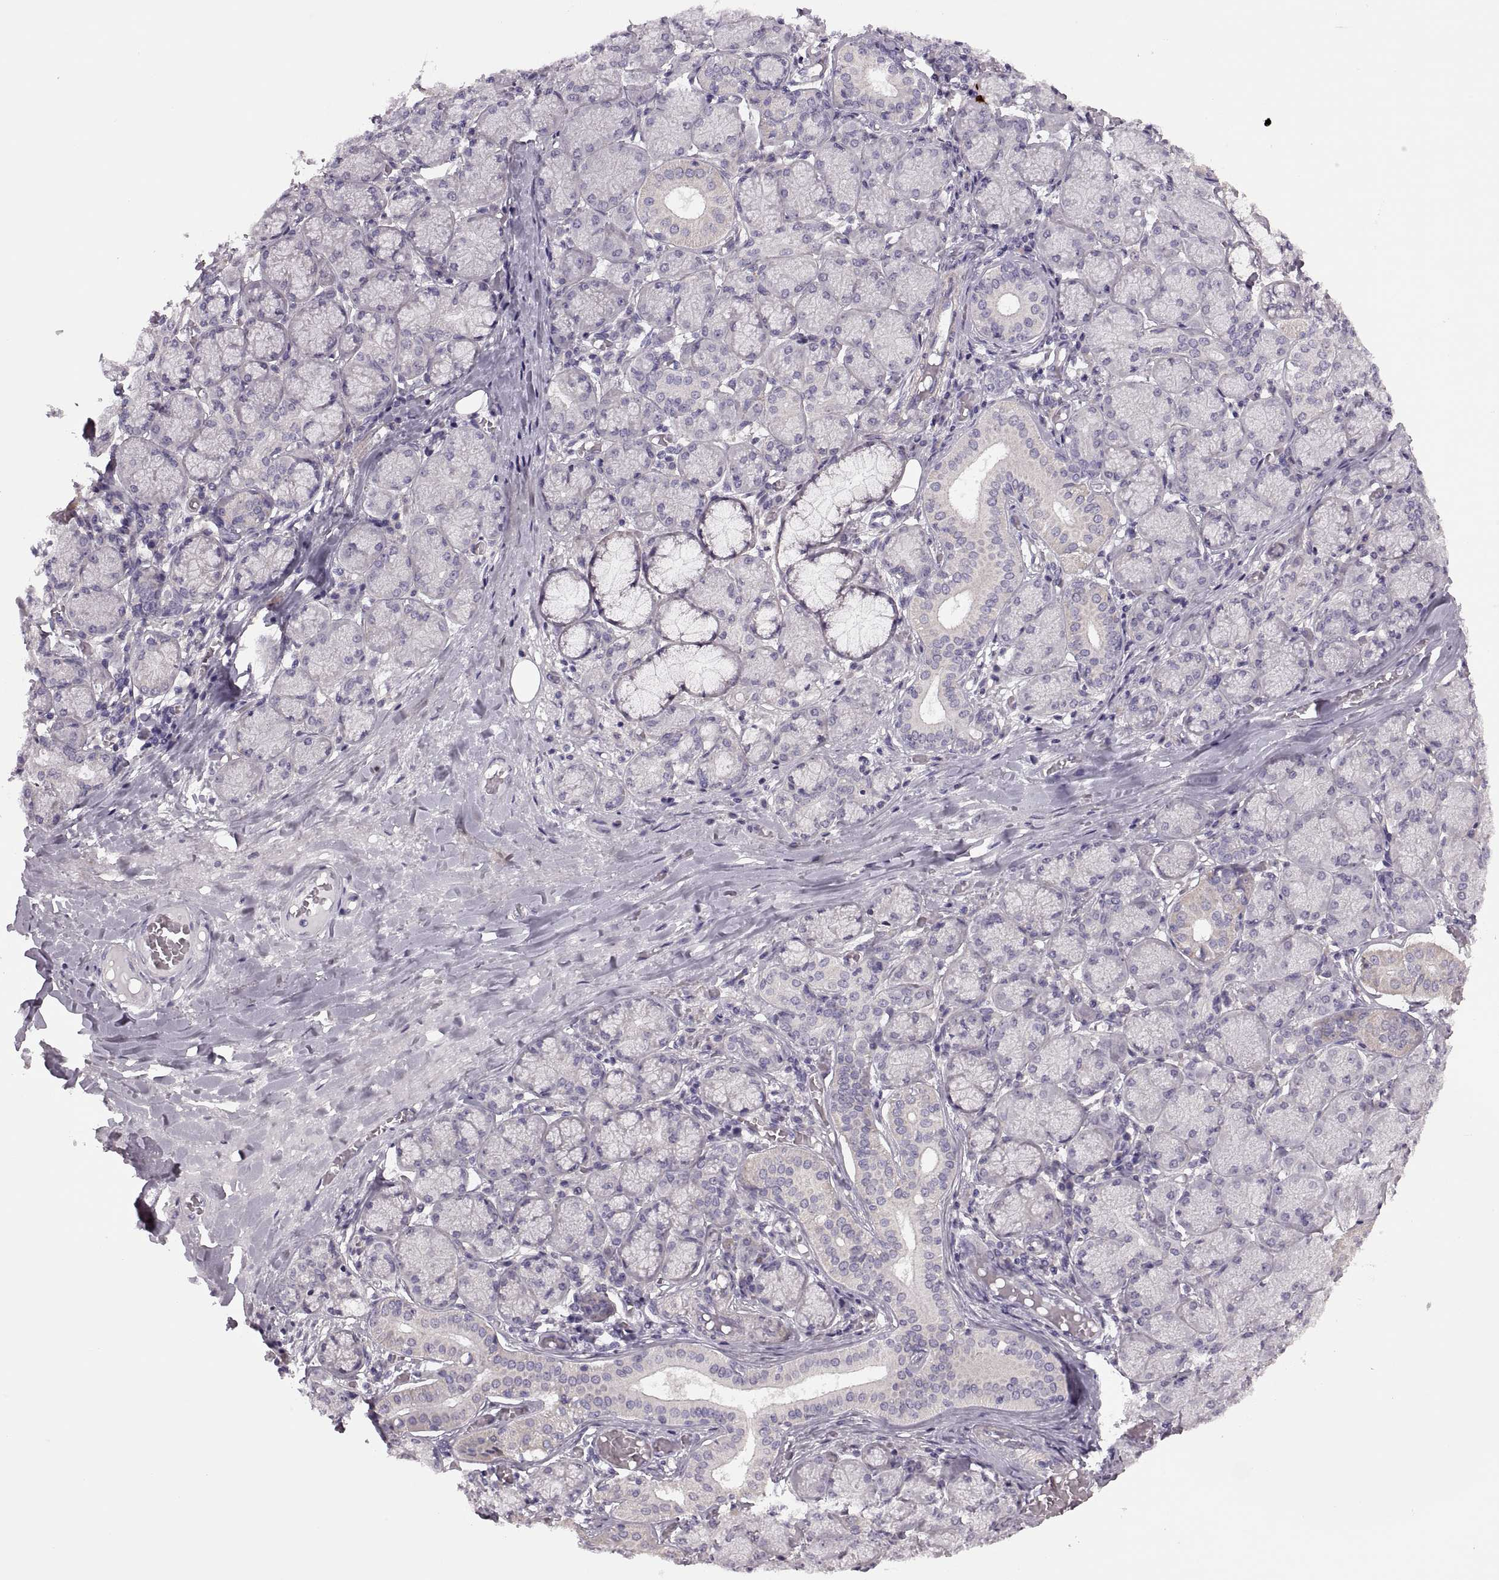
{"staining": {"intensity": "weak", "quantity": "<25%", "location": "cytoplasmic/membranous"}, "tissue": "salivary gland", "cell_type": "Glandular cells", "image_type": "normal", "snomed": [{"axis": "morphology", "description": "Normal tissue, NOS"}, {"axis": "topography", "description": "Salivary gland"}, {"axis": "topography", "description": "Peripheral nerve tissue"}], "caption": "IHC image of benign salivary gland stained for a protein (brown), which shows no expression in glandular cells.", "gene": "RIPK4", "patient": {"sex": "female", "age": 24}}